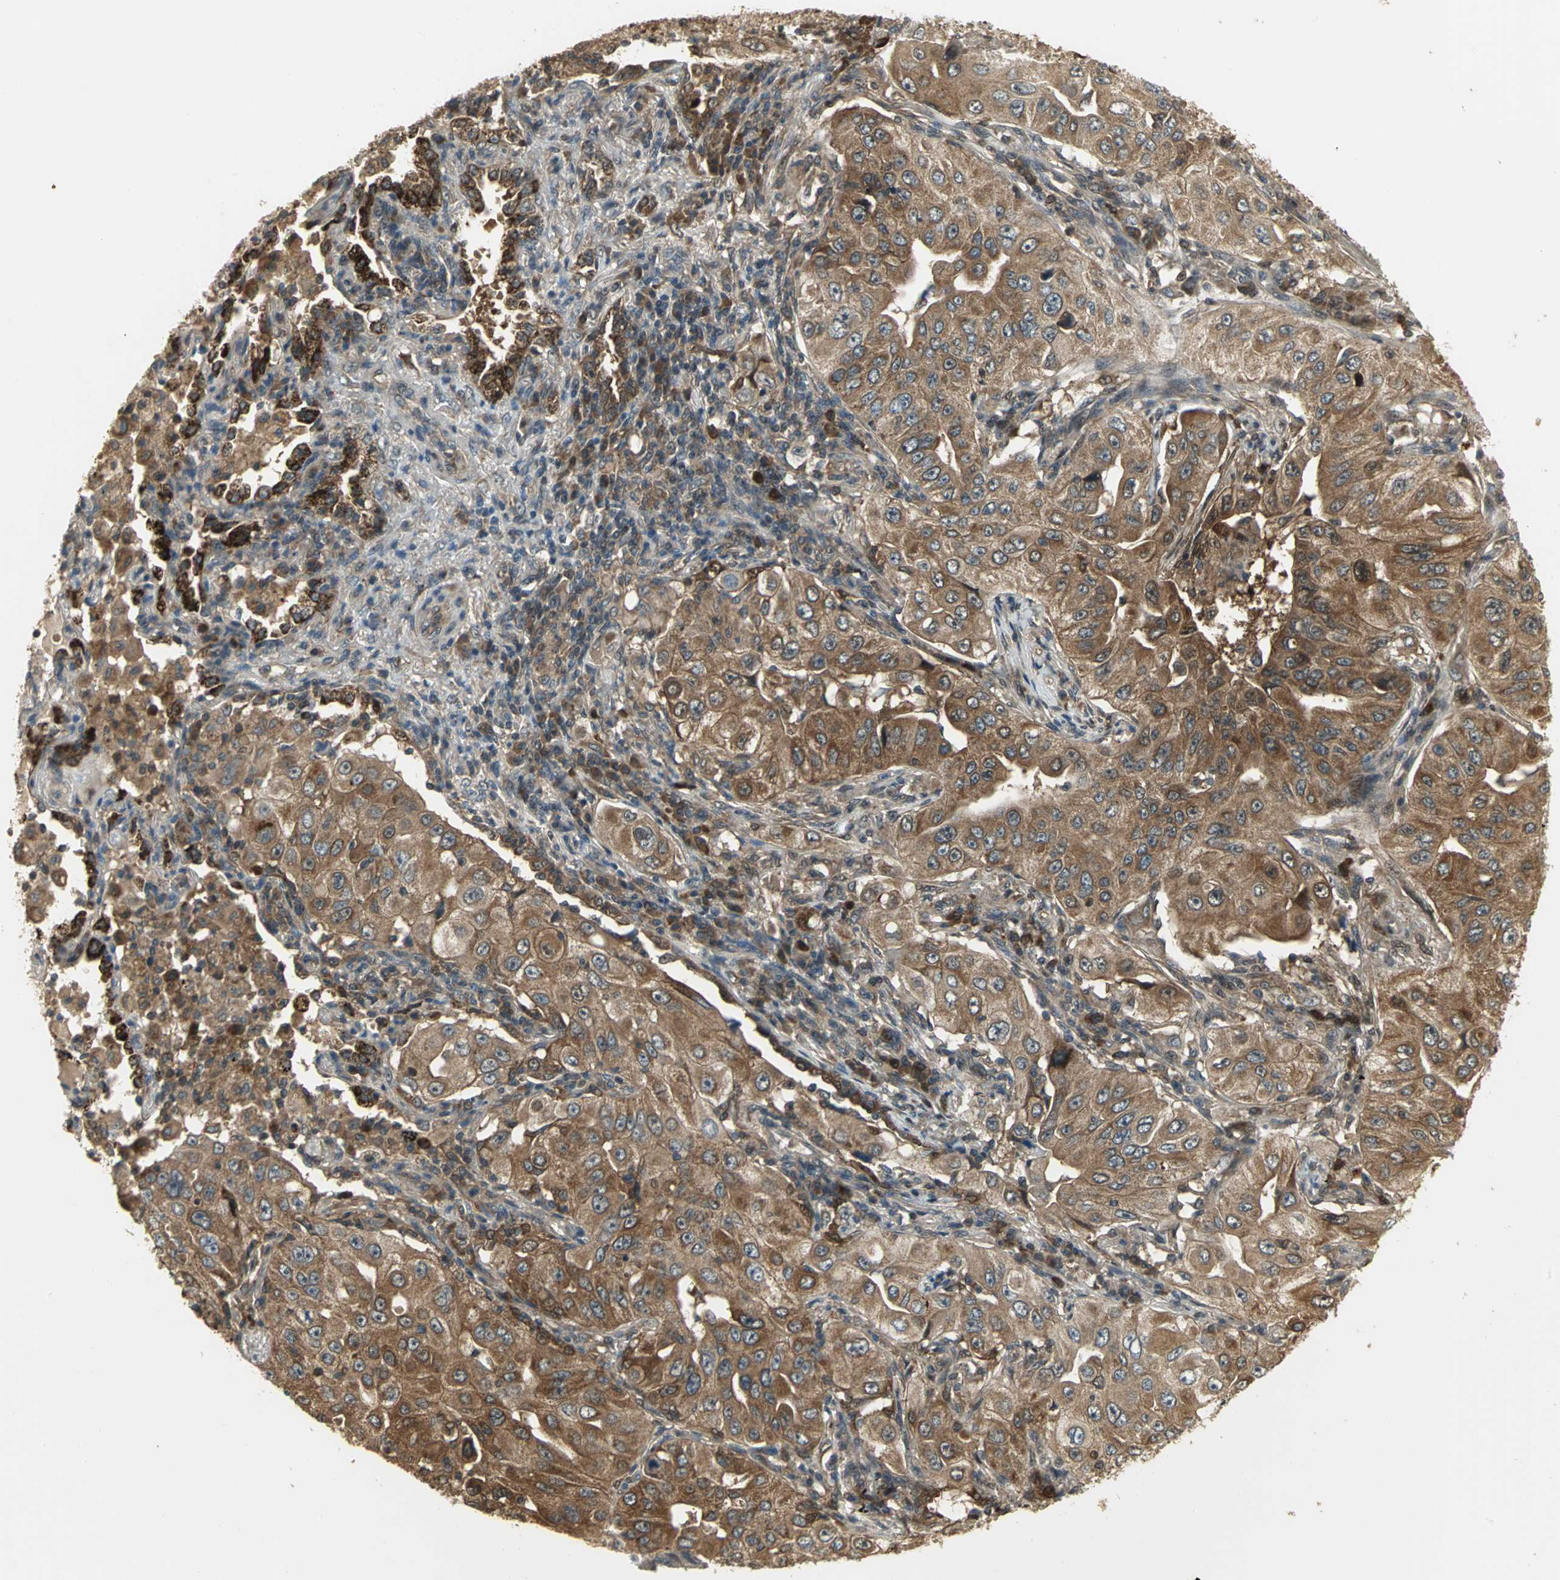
{"staining": {"intensity": "strong", "quantity": ">75%", "location": "cytoplasmic/membranous,nuclear"}, "tissue": "lung cancer", "cell_type": "Tumor cells", "image_type": "cancer", "snomed": [{"axis": "morphology", "description": "Adenocarcinoma, NOS"}, {"axis": "topography", "description": "Lung"}], "caption": "DAB (3,3'-diaminobenzidine) immunohistochemical staining of human lung adenocarcinoma displays strong cytoplasmic/membranous and nuclear protein staining in about >75% of tumor cells.", "gene": "AMT", "patient": {"sex": "male", "age": 84}}